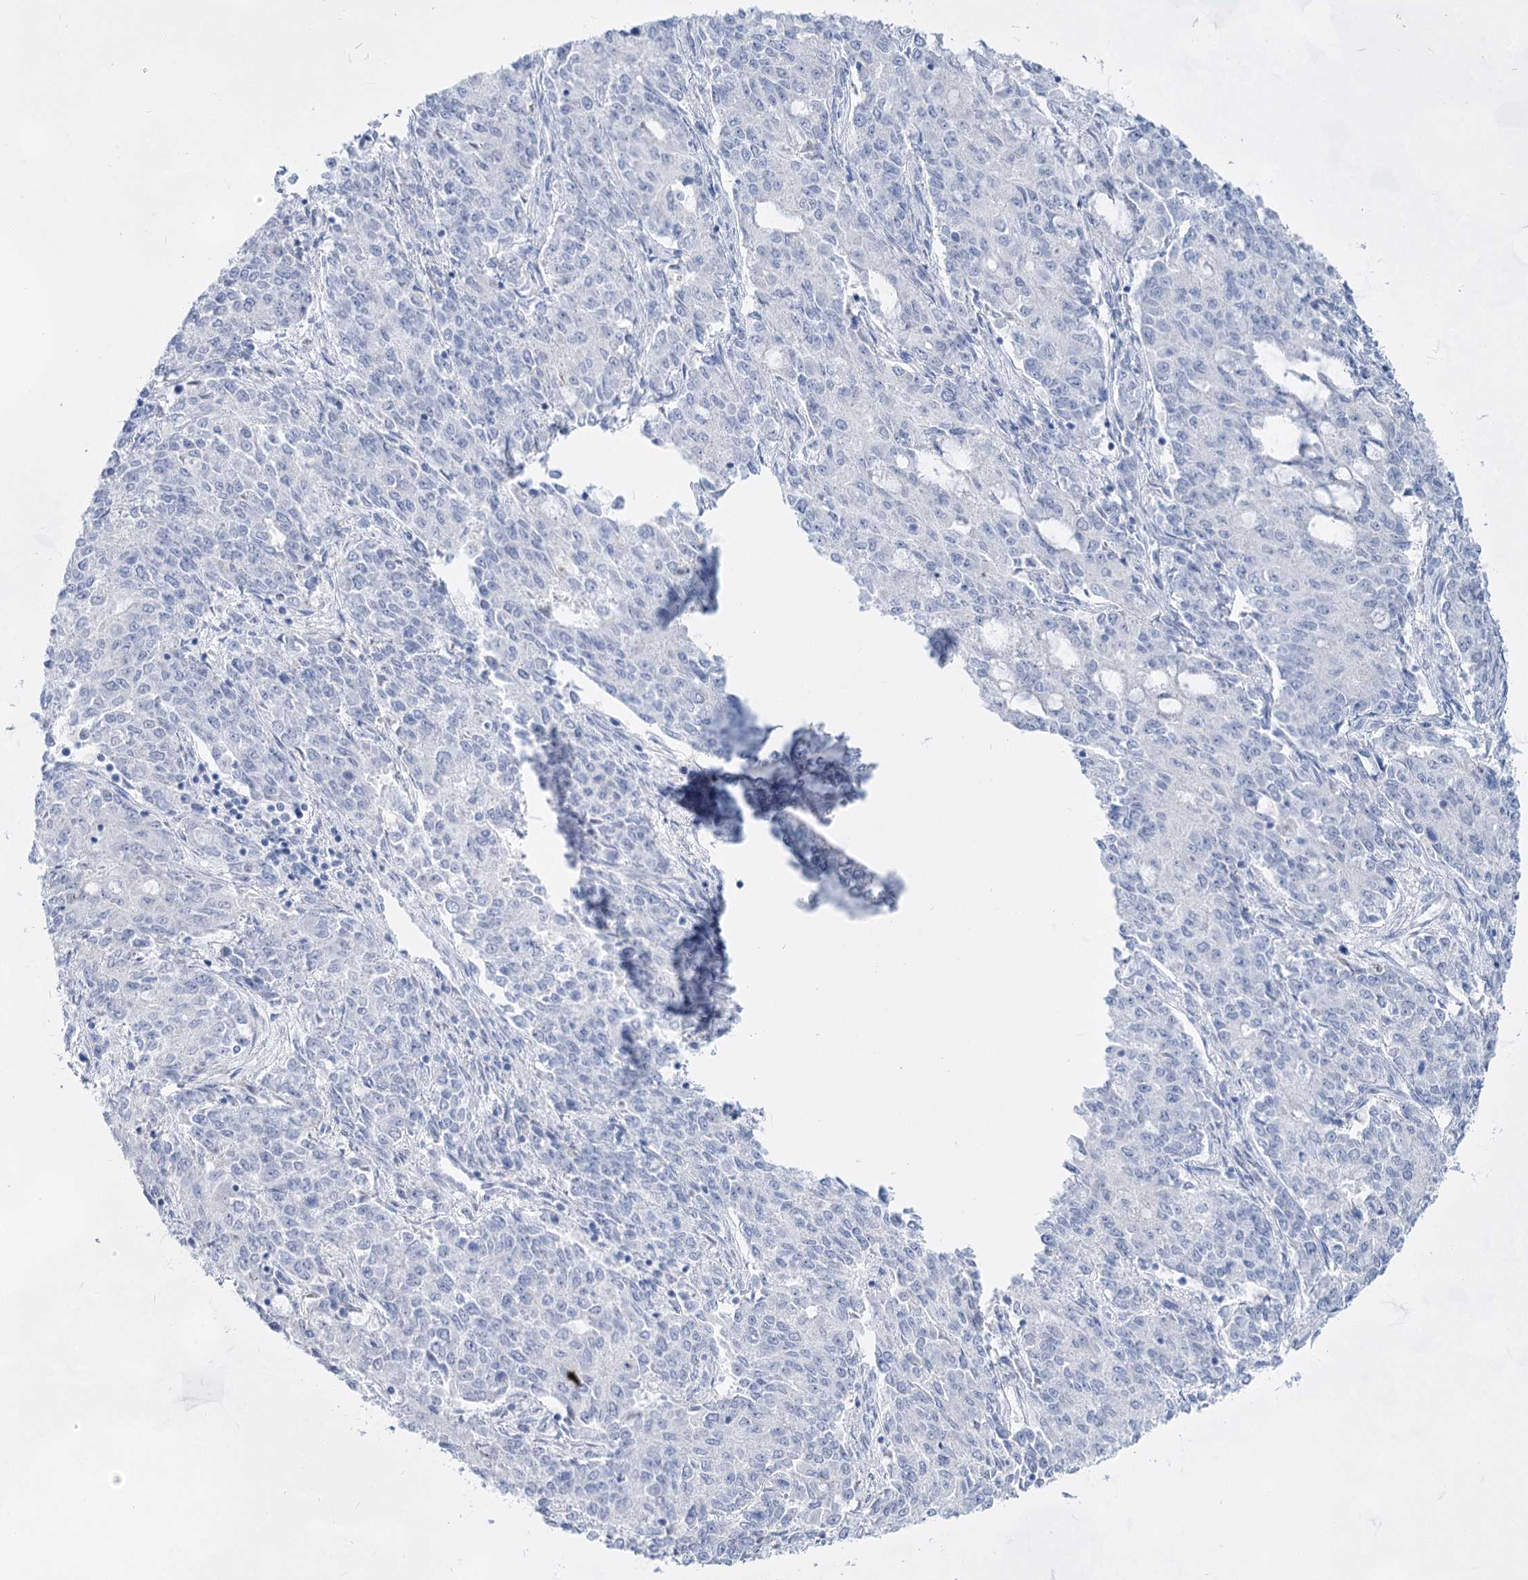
{"staining": {"intensity": "negative", "quantity": "none", "location": "none"}, "tissue": "endometrial cancer", "cell_type": "Tumor cells", "image_type": "cancer", "snomed": [{"axis": "morphology", "description": "Adenocarcinoma, NOS"}, {"axis": "topography", "description": "Endometrium"}], "caption": "Human adenocarcinoma (endometrial) stained for a protein using IHC exhibits no staining in tumor cells.", "gene": "ACRV1", "patient": {"sex": "female", "age": 50}}